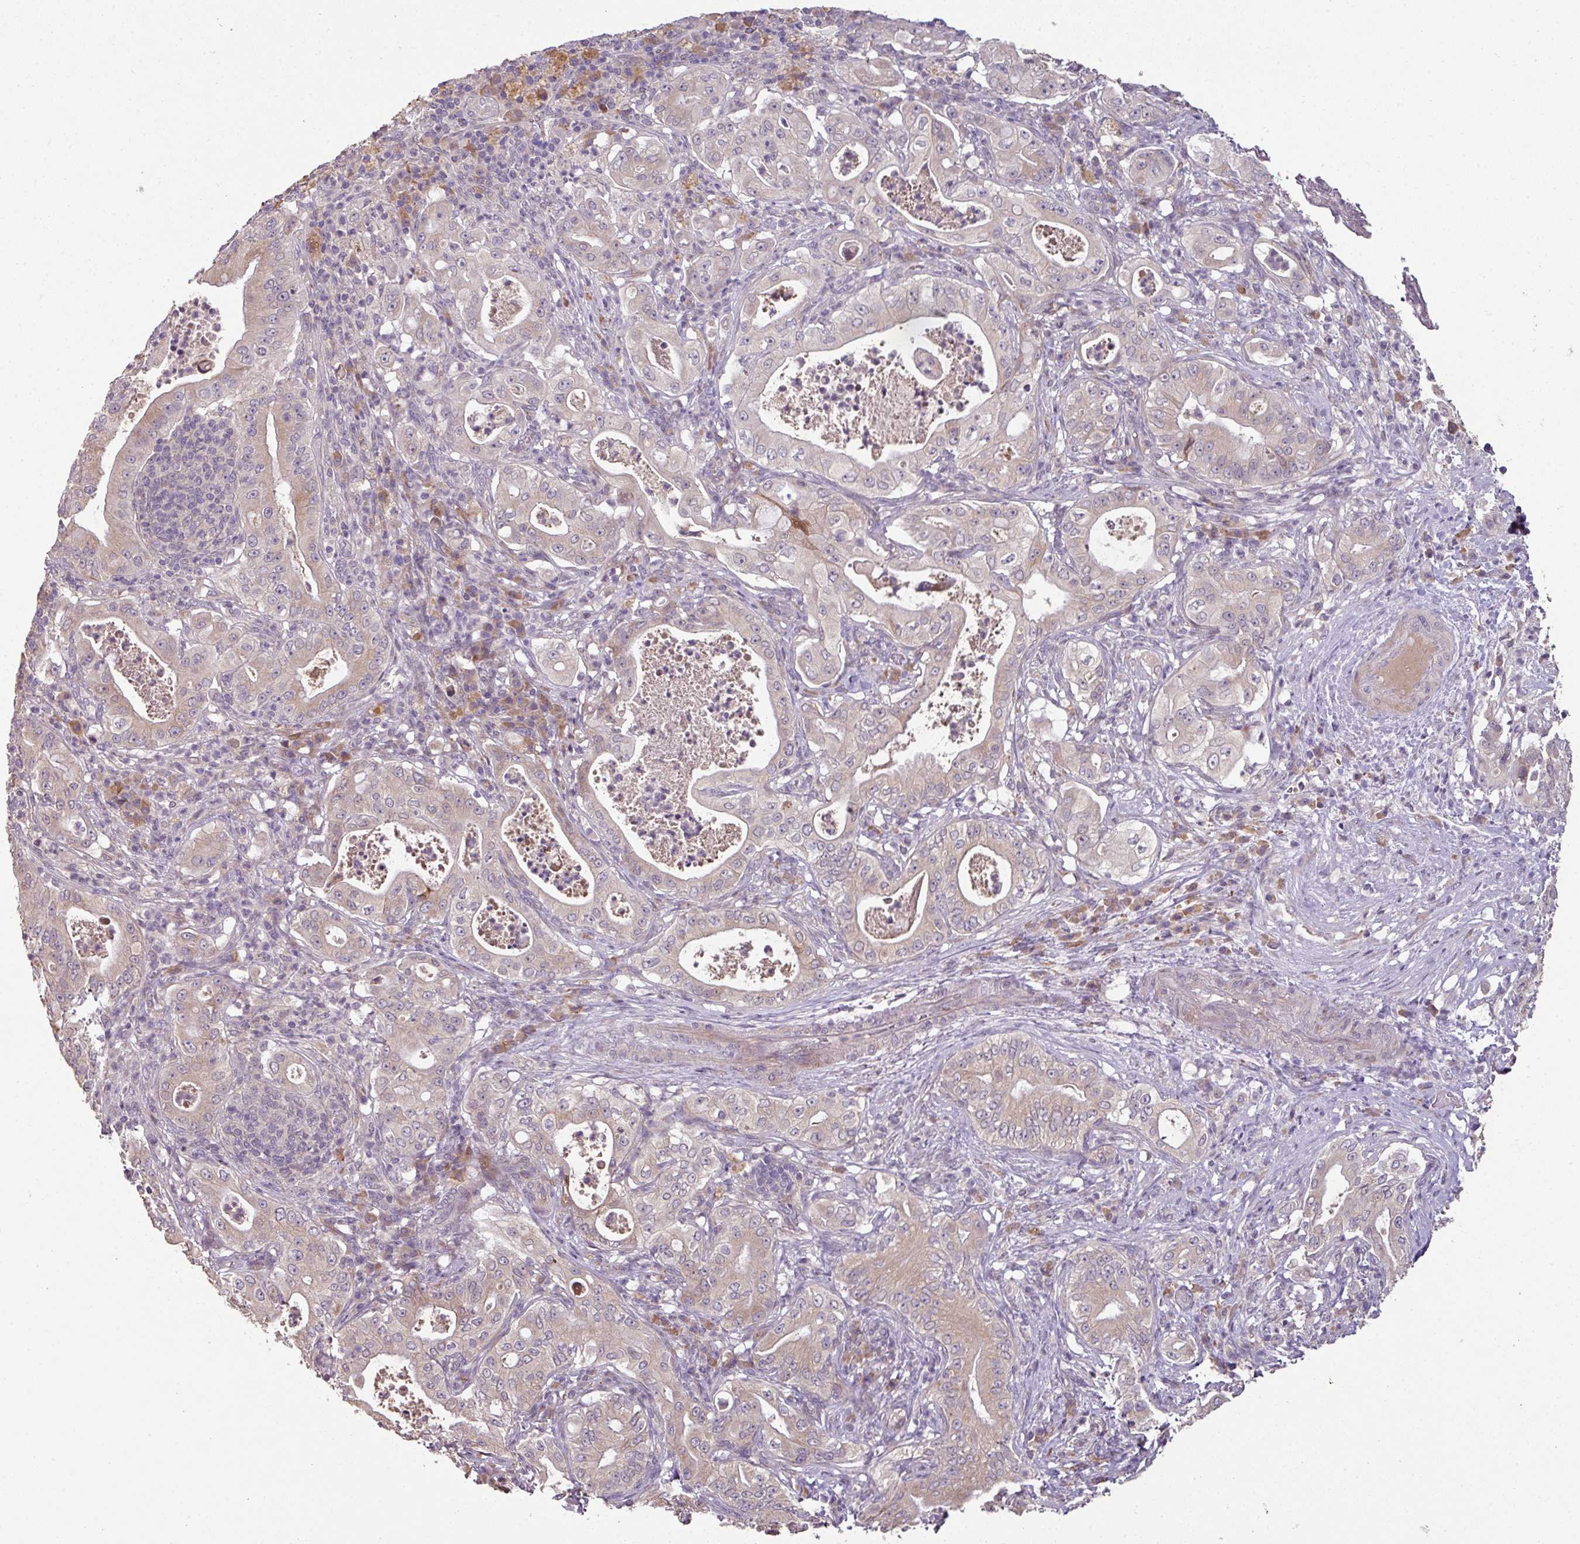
{"staining": {"intensity": "weak", "quantity": "25%-75%", "location": "cytoplasmic/membranous"}, "tissue": "pancreatic cancer", "cell_type": "Tumor cells", "image_type": "cancer", "snomed": [{"axis": "morphology", "description": "Adenocarcinoma, NOS"}, {"axis": "topography", "description": "Pancreas"}], "caption": "DAB (3,3'-diaminobenzidine) immunohistochemical staining of pancreatic adenocarcinoma exhibits weak cytoplasmic/membranous protein expression in approximately 25%-75% of tumor cells.", "gene": "SPCS3", "patient": {"sex": "male", "age": 71}}